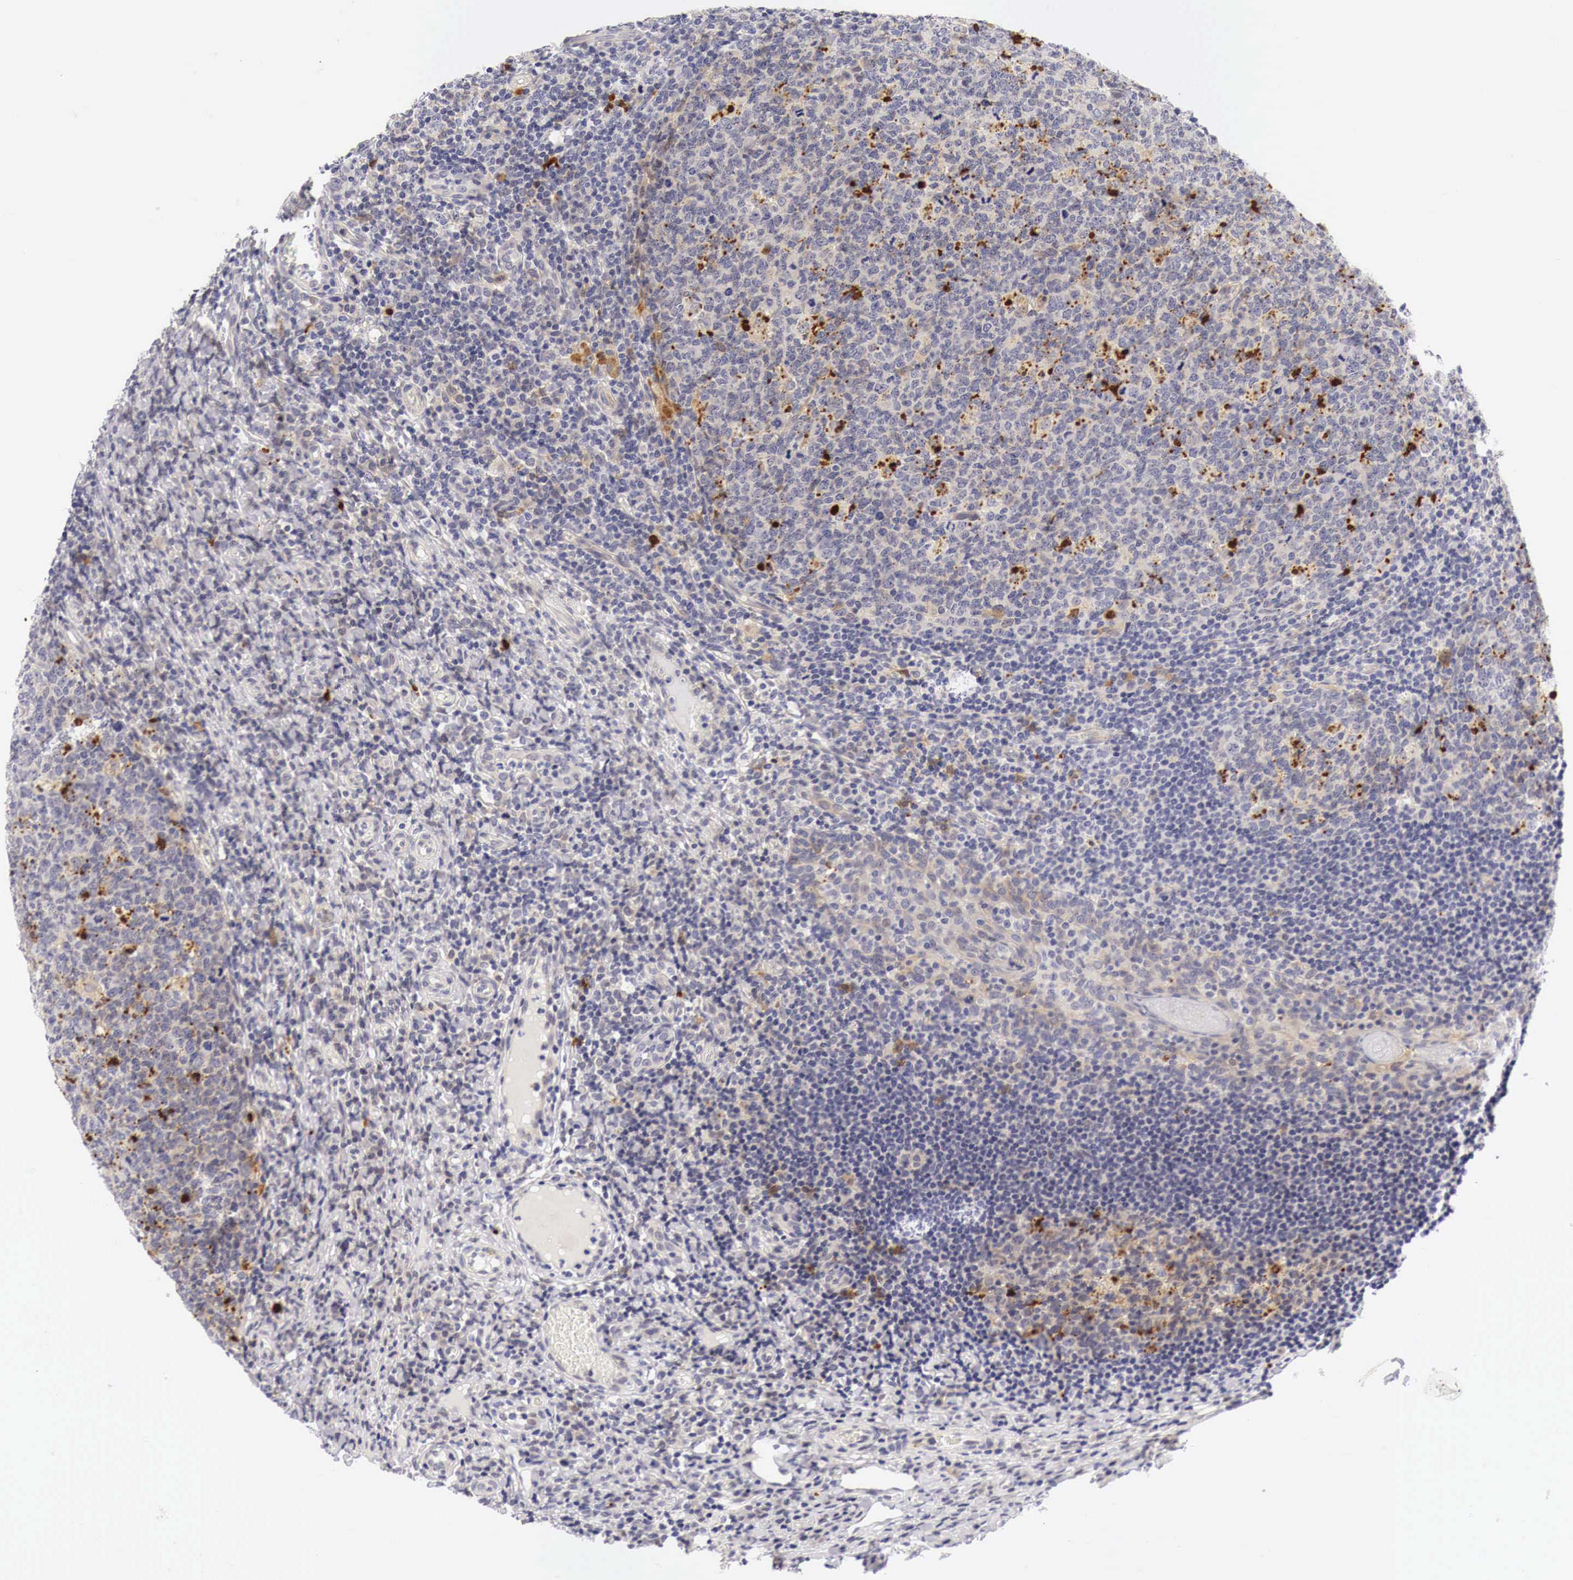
{"staining": {"intensity": "strong", "quantity": "<25%", "location": "cytoplasmic/membranous"}, "tissue": "tonsil", "cell_type": "Germinal center cells", "image_type": "normal", "snomed": [{"axis": "morphology", "description": "Normal tissue, NOS"}, {"axis": "topography", "description": "Tonsil"}], "caption": "Brown immunohistochemical staining in unremarkable tonsil reveals strong cytoplasmic/membranous expression in approximately <25% of germinal center cells.", "gene": "CASP3", "patient": {"sex": "male", "age": 6}}